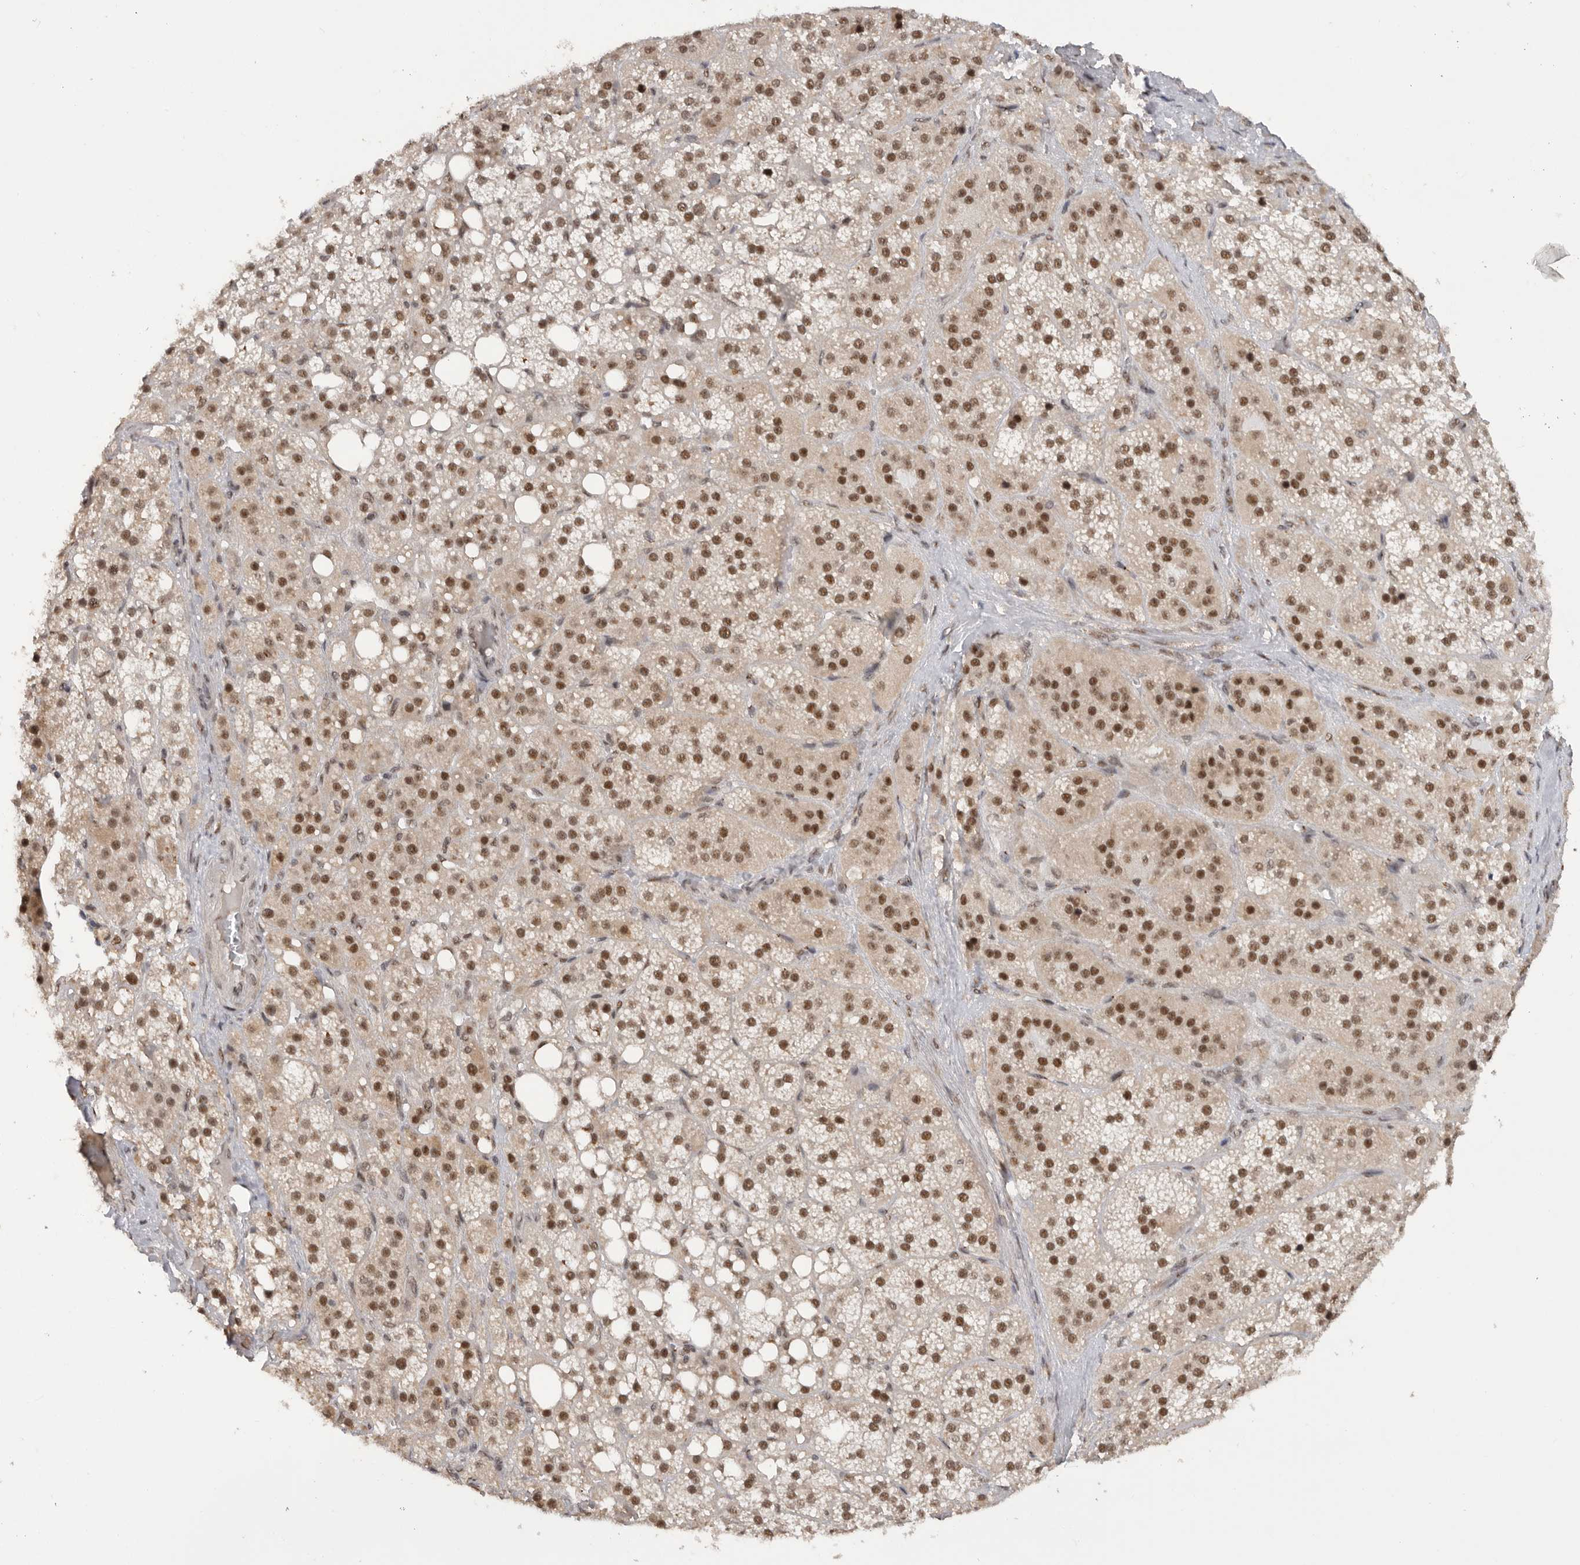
{"staining": {"intensity": "moderate", "quantity": ">75%", "location": "cytoplasmic/membranous,nuclear"}, "tissue": "adrenal gland", "cell_type": "Glandular cells", "image_type": "normal", "snomed": [{"axis": "morphology", "description": "Normal tissue, NOS"}, {"axis": "topography", "description": "Adrenal gland"}], "caption": "About >75% of glandular cells in unremarkable human adrenal gland exhibit moderate cytoplasmic/membranous,nuclear protein positivity as visualized by brown immunohistochemical staining.", "gene": "PPP1R10", "patient": {"sex": "female", "age": 59}}